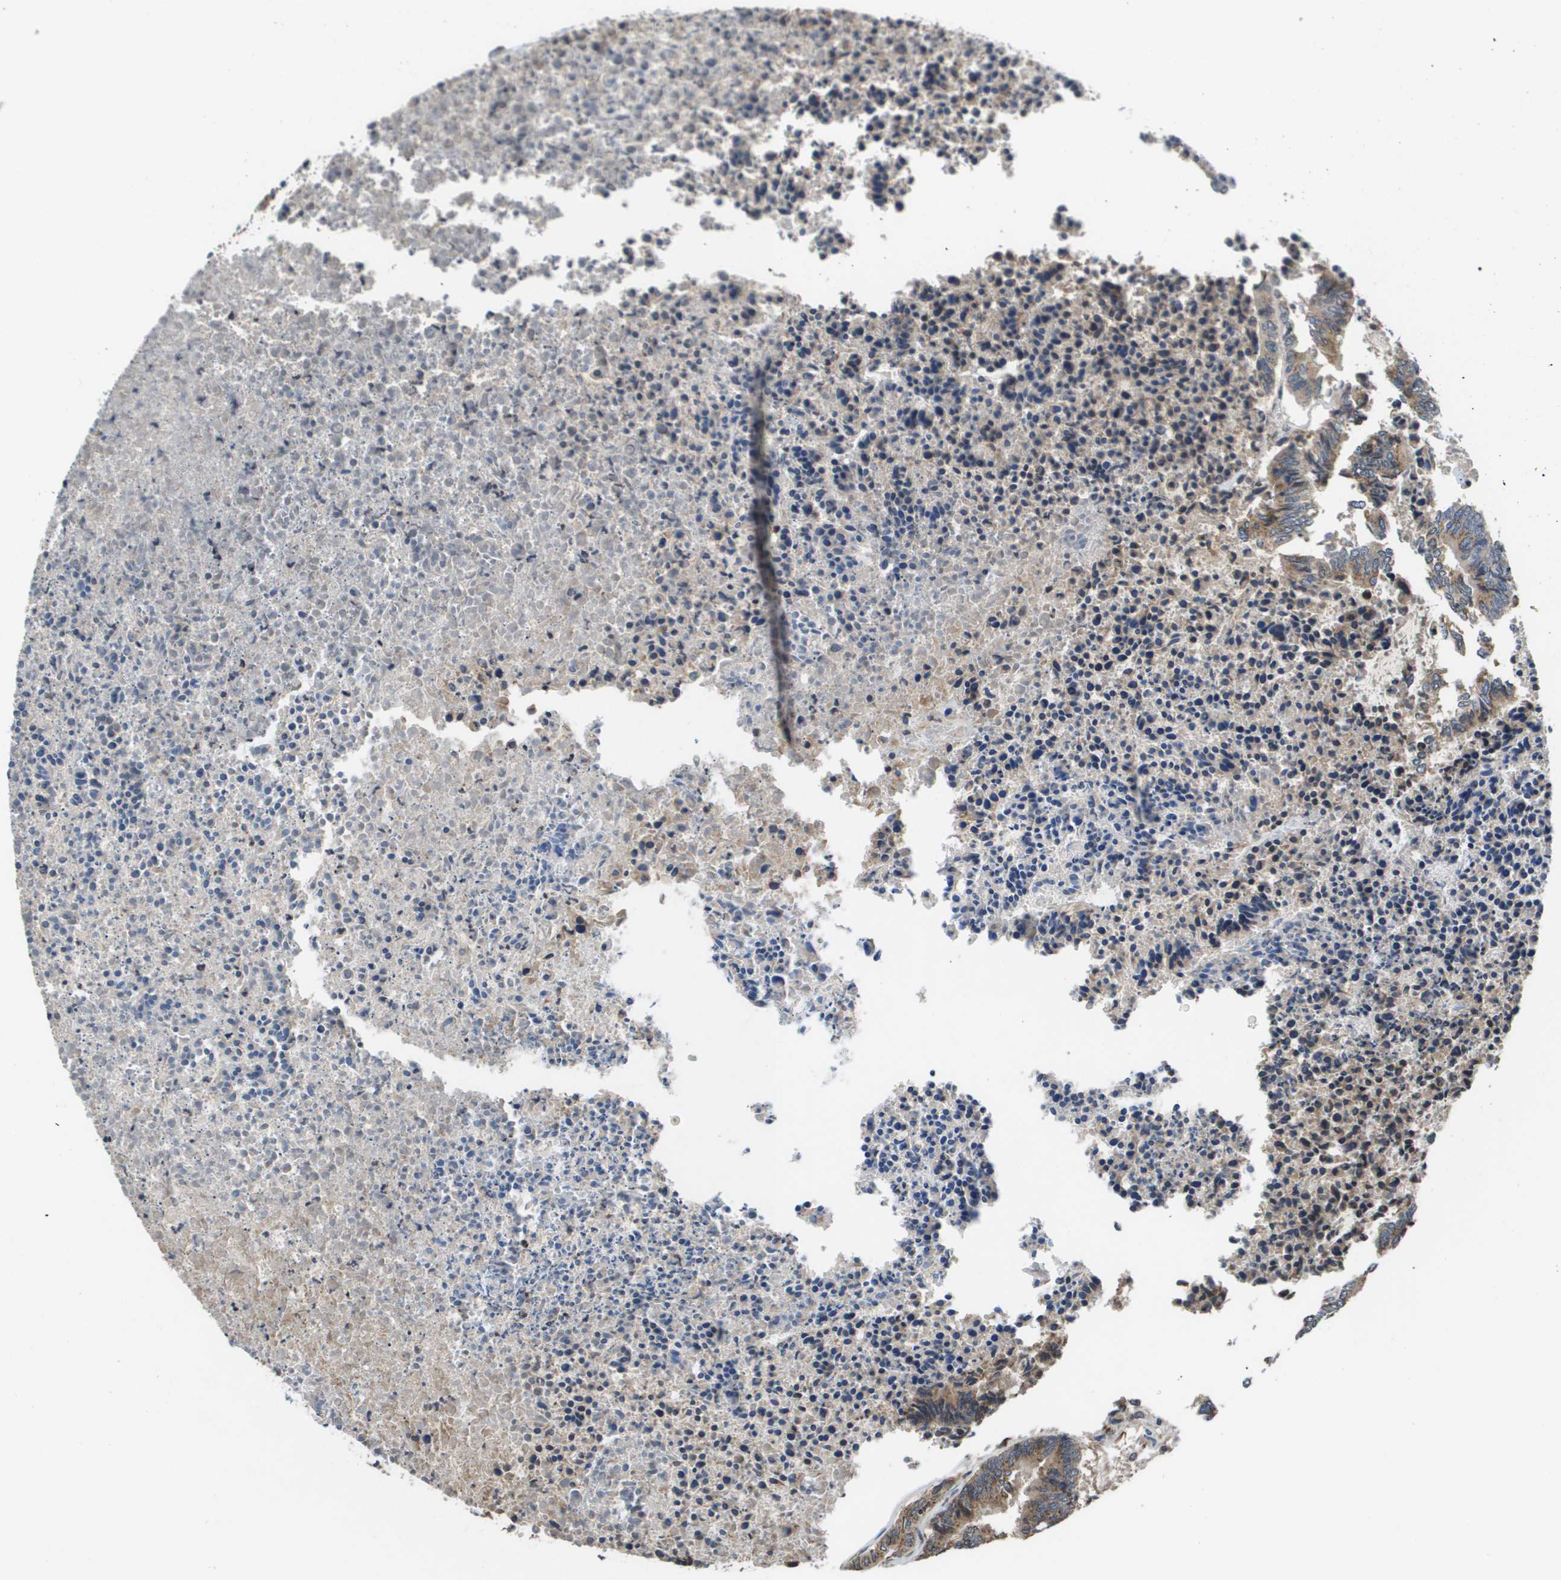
{"staining": {"intensity": "moderate", "quantity": ">75%", "location": "cytoplasmic/membranous"}, "tissue": "colorectal cancer", "cell_type": "Tumor cells", "image_type": "cancer", "snomed": [{"axis": "morphology", "description": "Adenocarcinoma, NOS"}, {"axis": "topography", "description": "Rectum"}], "caption": "Colorectal cancer stained for a protein (brown) exhibits moderate cytoplasmic/membranous positive positivity in approximately >75% of tumor cells.", "gene": "PCK1", "patient": {"sex": "male", "age": 63}}